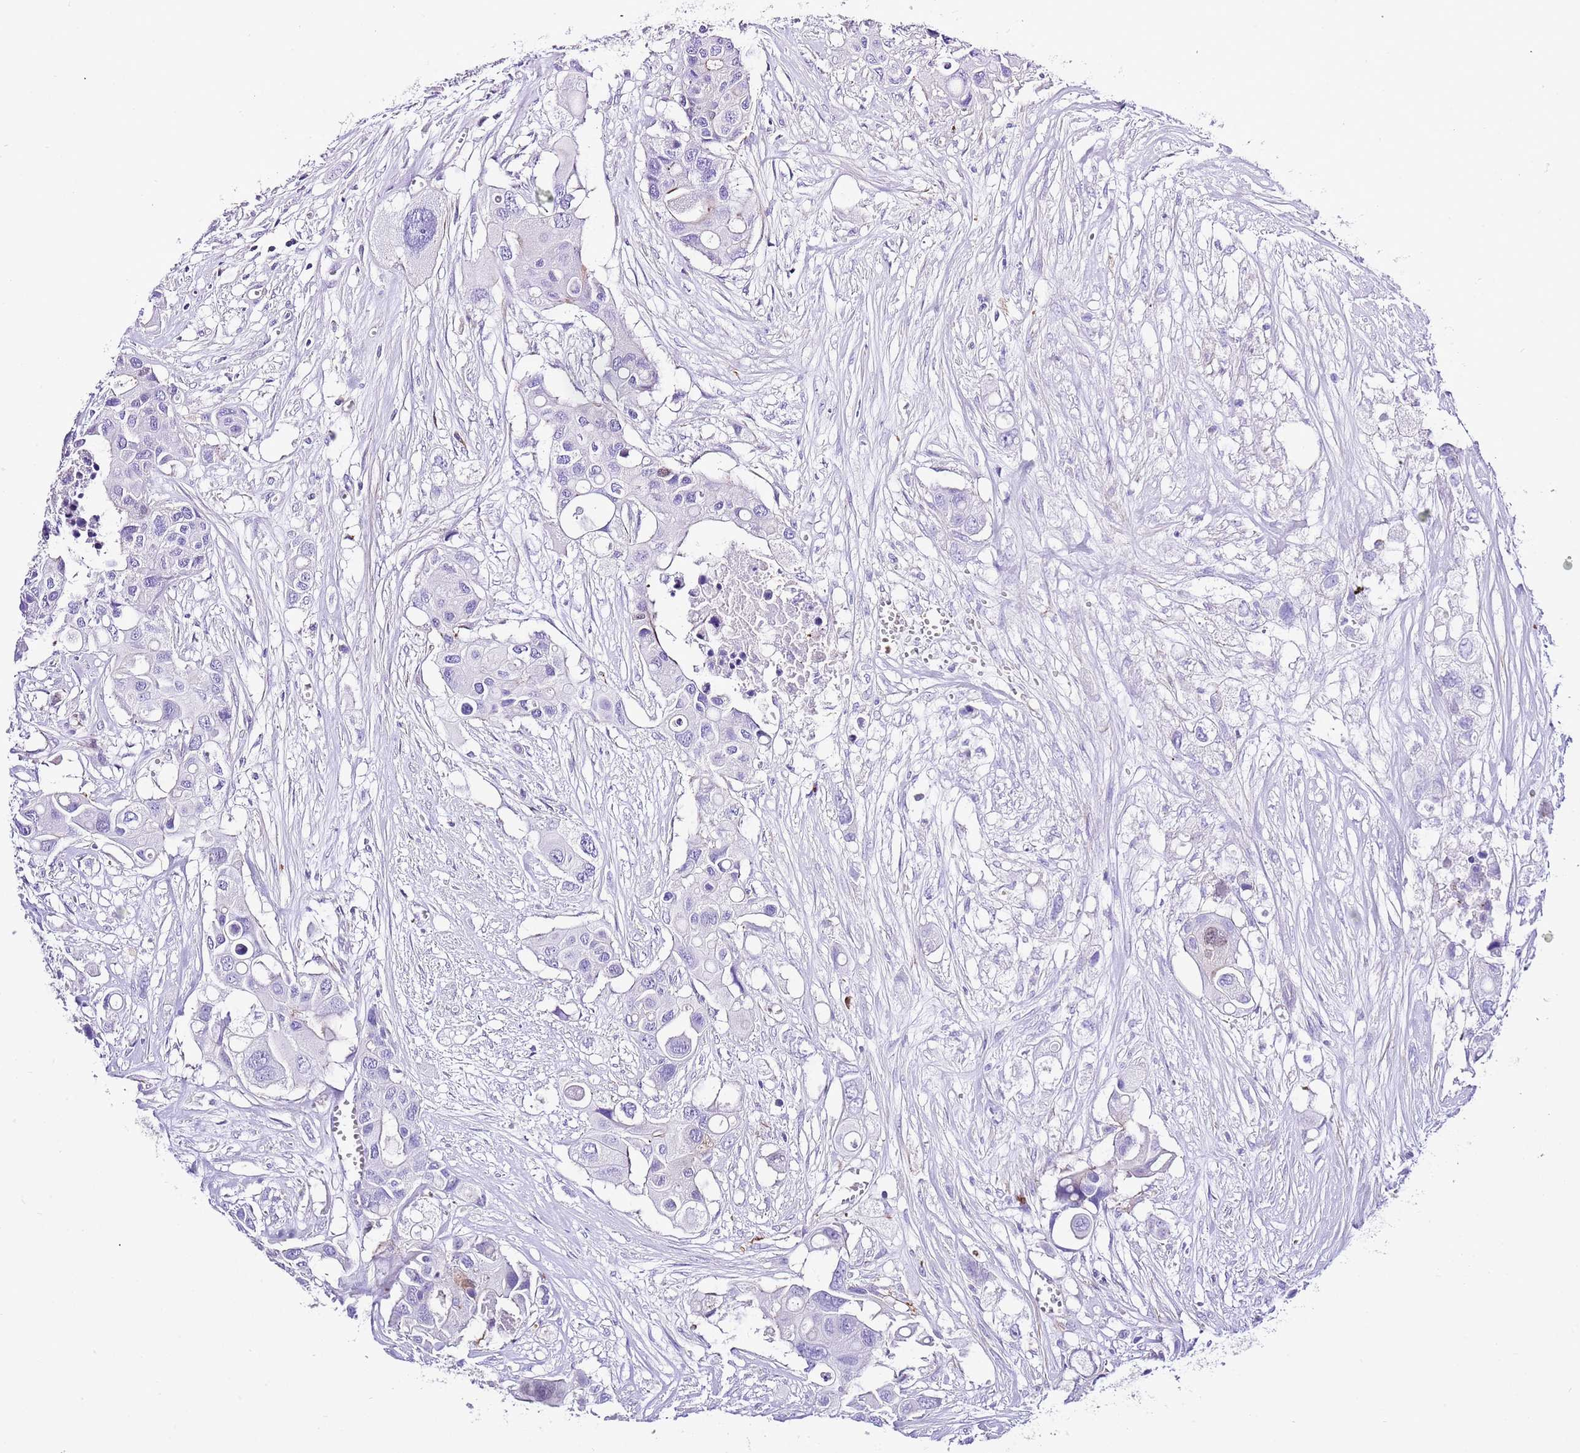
{"staining": {"intensity": "weak", "quantity": "<25%", "location": "cytoplasmic/membranous,nuclear"}, "tissue": "colorectal cancer", "cell_type": "Tumor cells", "image_type": "cancer", "snomed": [{"axis": "morphology", "description": "Adenocarcinoma, NOS"}, {"axis": "topography", "description": "Colon"}], "caption": "A histopathology image of human colorectal cancer (adenocarcinoma) is negative for staining in tumor cells.", "gene": "ALDH3A1", "patient": {"sex": "male", "age": 77}}